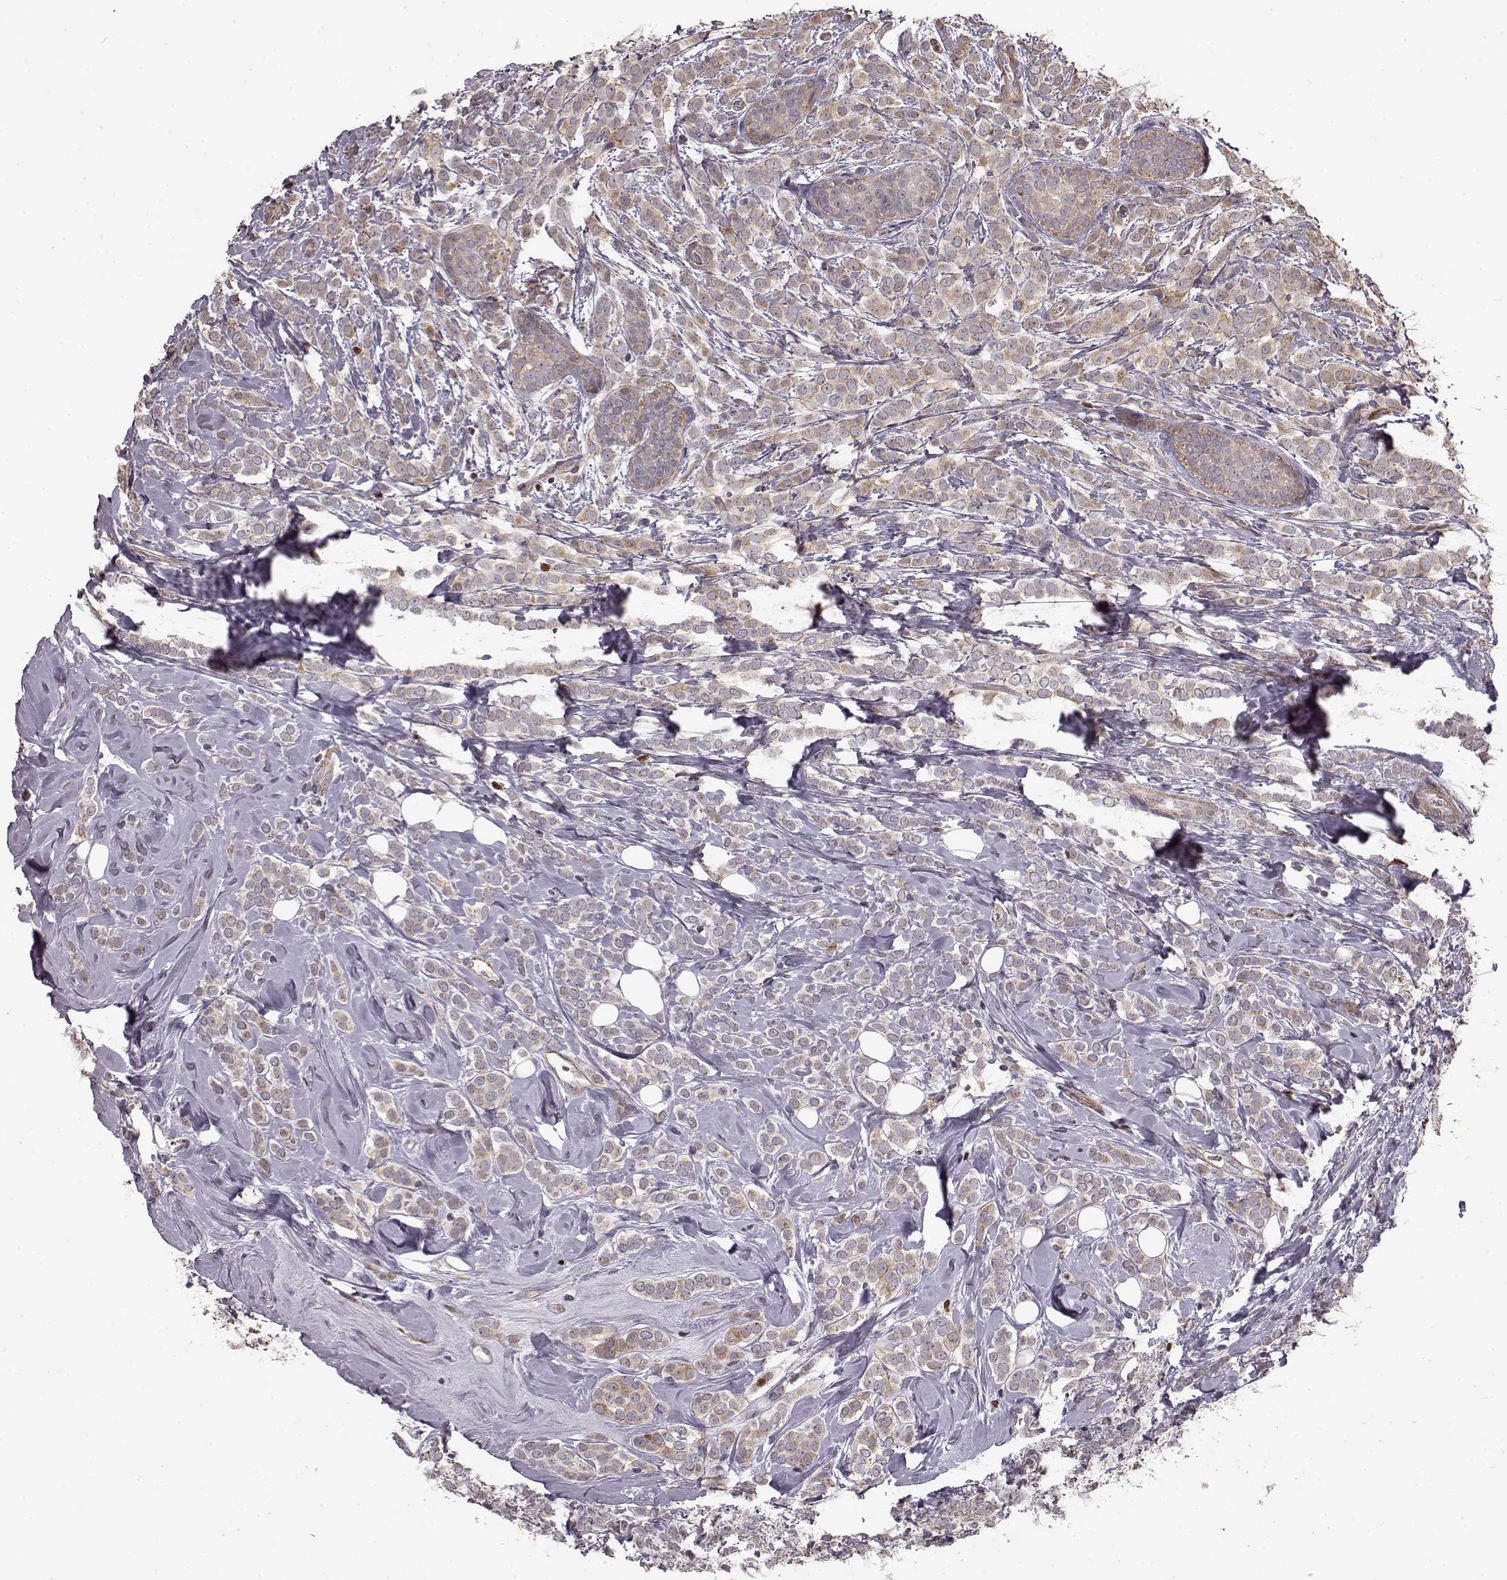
{"staining": {"intensity": "weak", "quantity": "<25%", "location": "cytoplasmic/membranous"}, "tissue": "breast cancer", "cell_type": "Tumor cells", "image_type": "cancer", "snomed": [{"axis": "morphology", "description": "Lobular carcinoma"}, {"axis": "topography", "description": "Breast"}], "caption": "High magnification brightfield microscopy of breast lobular carcinoma stained with DAB (3,3'-diaminobenzidine) (brown) and counterstained with hematoxylin (blue): tumor cells show no significant staining. Brightfield microscopy of IHC stained with DAB (brown) and hematoxylin (blue), captured at high magnification.", "gene": "BACH2", "patient": {"sex": "female", "age": 49}}